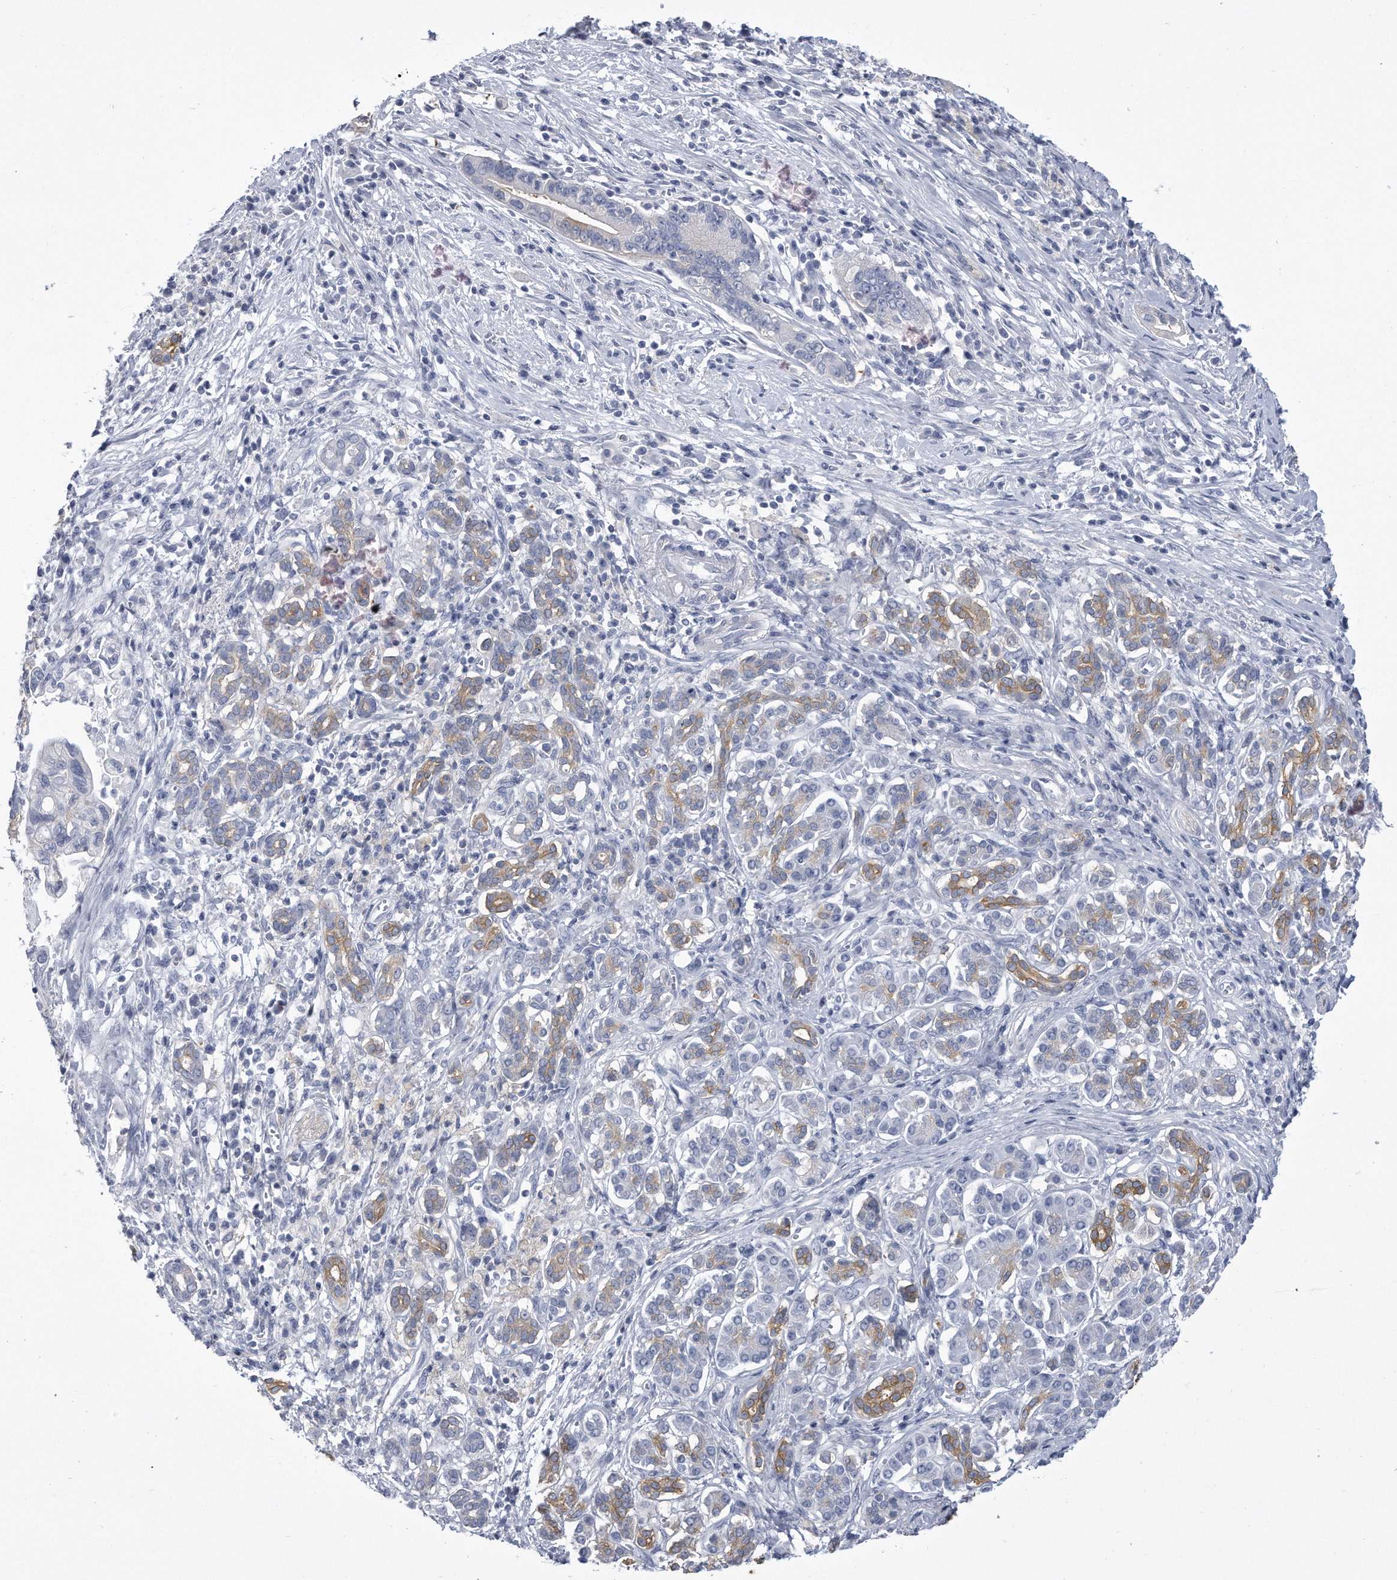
{"staining": {"intensity": "moderate", "quantity": "<25%", "location": "cytoplasmic/membranous"}, "tissue": "pancreatic cancer", "cell_type": "Tumor cells", "image_type": "cancer", "snomed": [{"axis": "morphology", "description": "Adenocarcinoma, NOS"}, {"axis": "topography", "description": "Pancreas"}], "caption": "Moderate cytoplasmic/membranous protein expression is seen in approximately <25% of tumor cells in pancreatic cancer.", "gene": "PYGB", "patient": {"sex": "male", "age": 78}}